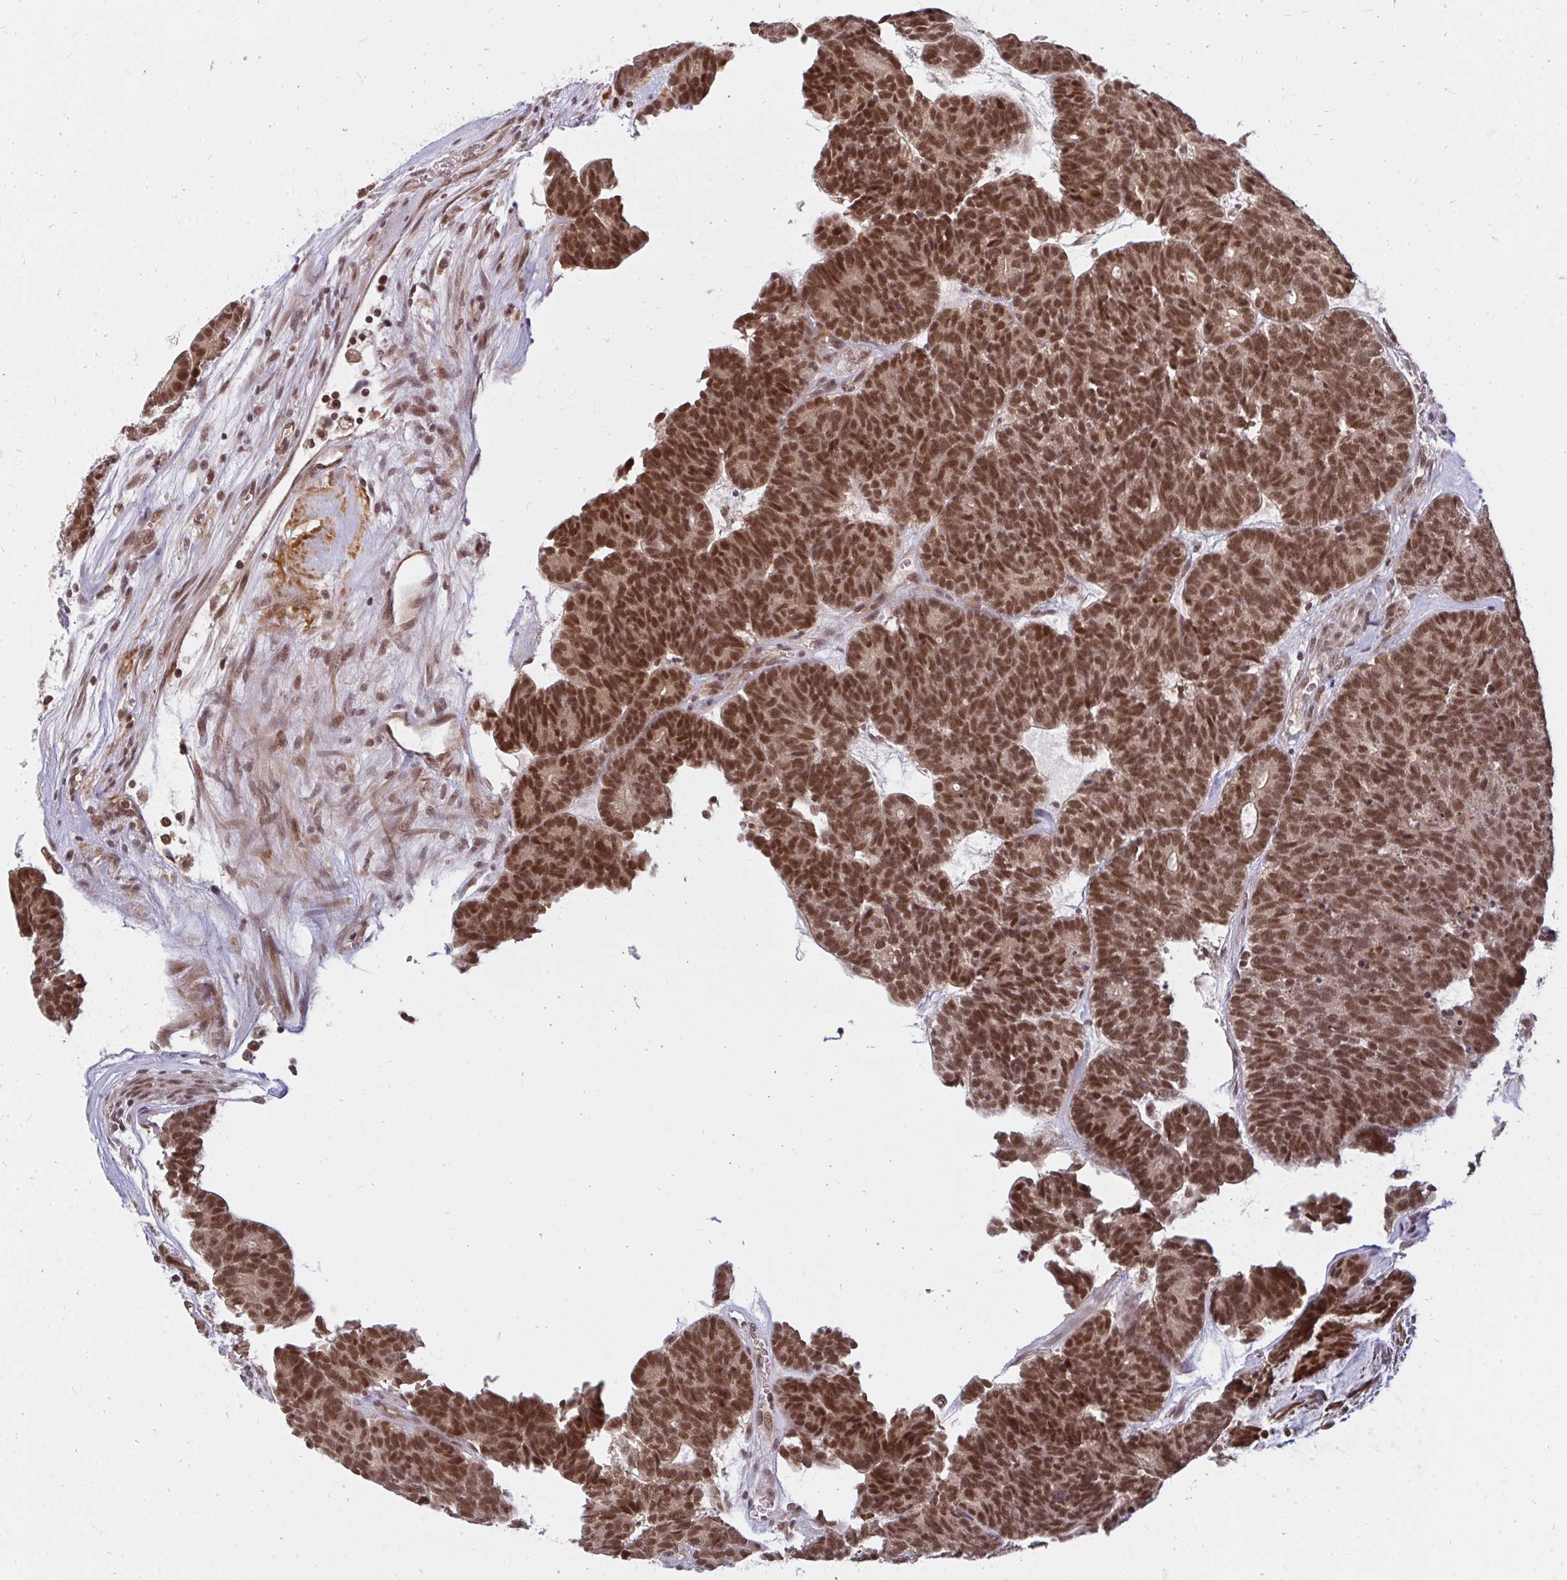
{"staining": {"intensity": "strong", "quantity": ">75%", "location": "nuclear"}, "tissue": "head and neck cancer", "cell_type": "Tumor cells", "image_type": "cancer", "snomed": [{"axis": "morphology", "description": "Adenocarcinoma, NOS"}, {"axis": "topography", "description": "Head-Neck"}], "caption": "The image exhibits staining of head and neck cancer, revealing strong nuclear protein staining (brown color) within tumor cells.", "gene": "GTF3C6", "patient": {"sex": "female", "age": 81}}